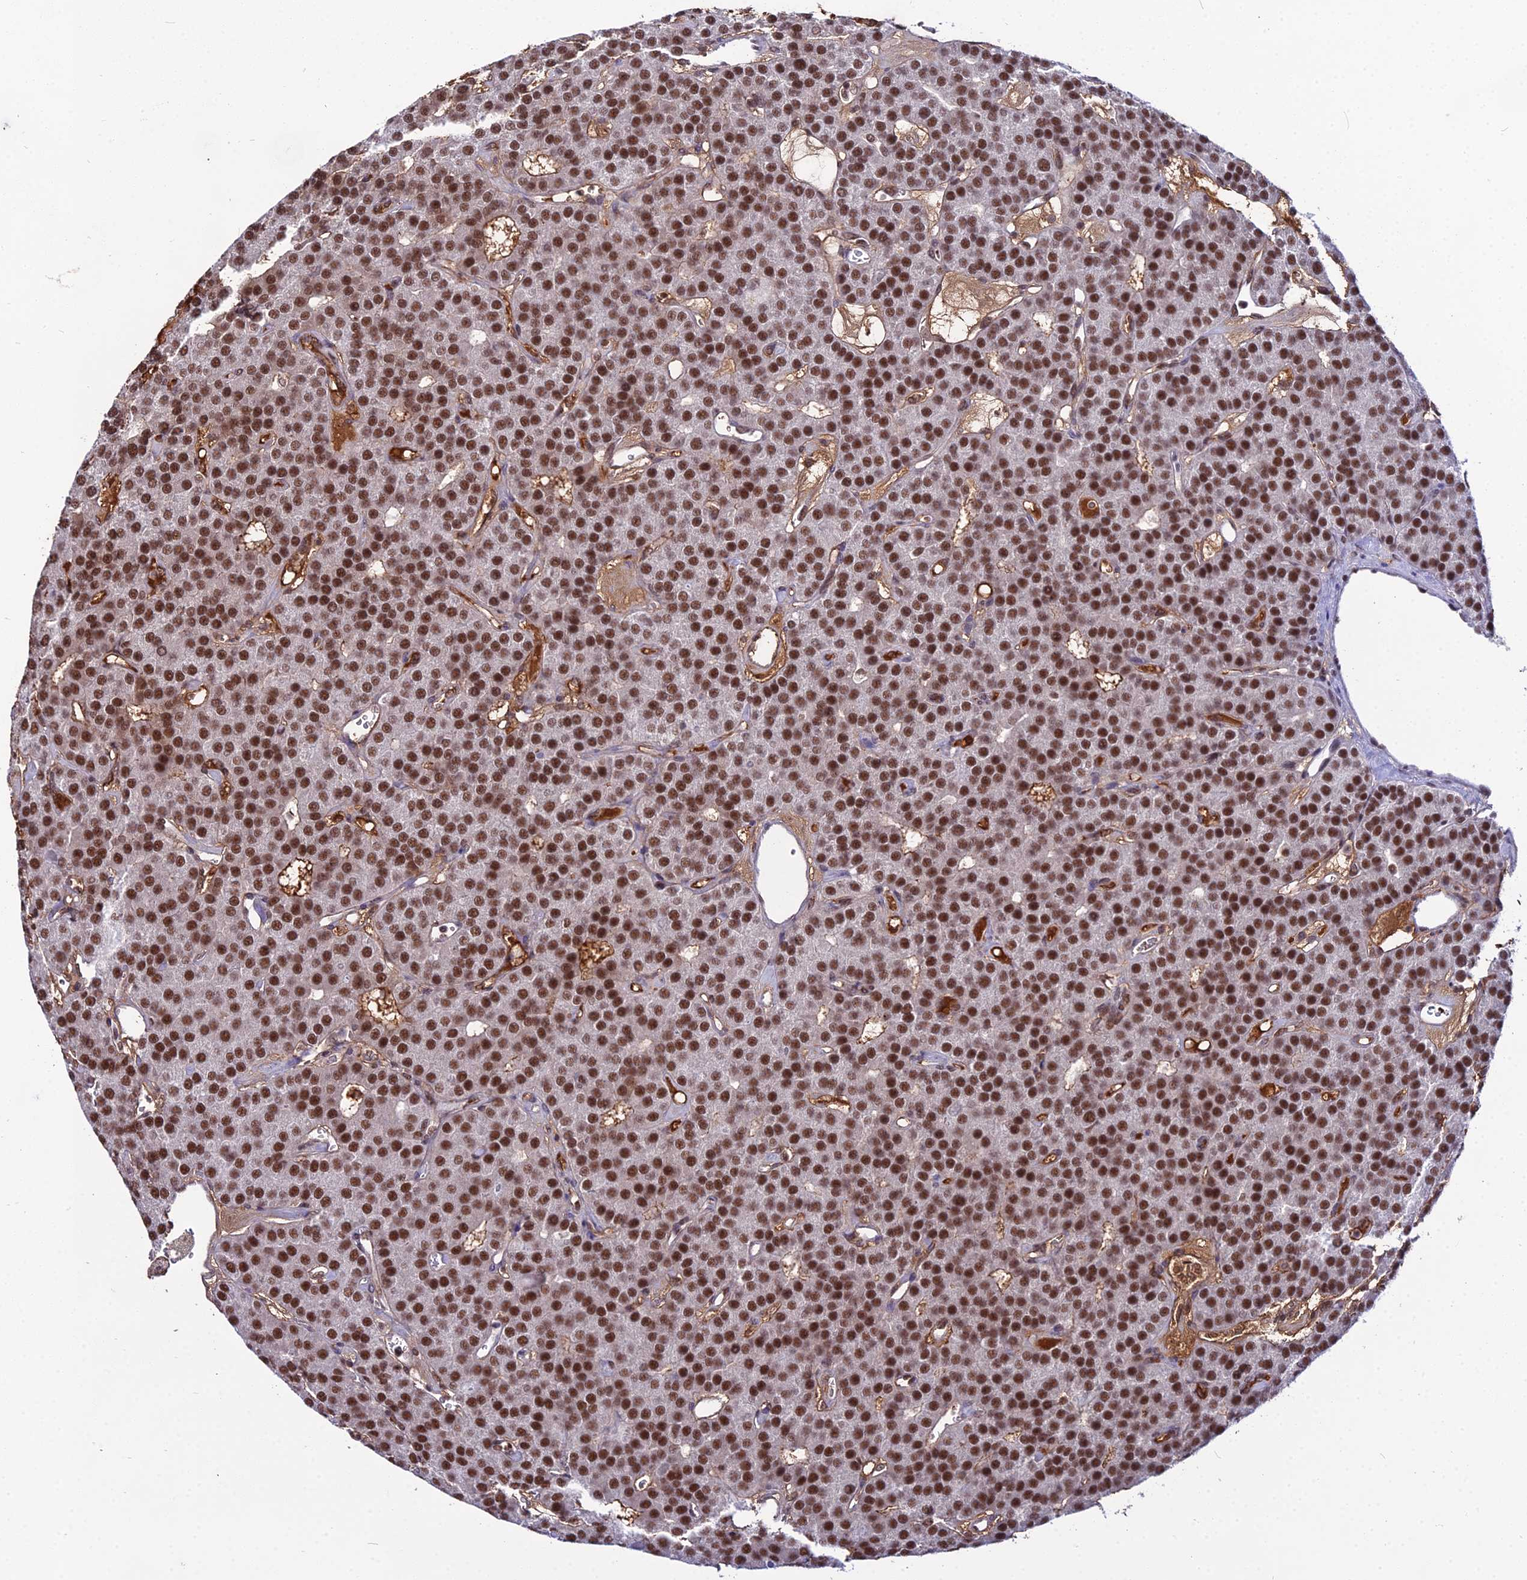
{"staining": {"intensity": "strong", "quantity": ">75%", "location": "nuclear"}, "tissue": "parathyroid gland", "cell_type": "Glandular cells", "image_type": "normal", "snomed": [{"axis": "morphology", "description": "Normal tissue, NOS"}, {"axis": "morphology", "description": "Adenoma, NOS"}, {"axis": "topography", "description": "Parathyroid gland"}], "caption": "Immunohistochemical staining of benign parathyroid gland shows >75% levels of strong nuclear protein expression in about >75% of glandular cells. (DAB (3,3'-diaminobenzidine) IHC with brightfield microscopy, high magnification).", "gene": "RBM12", "patient": {"sex": "female", "age": 86}}